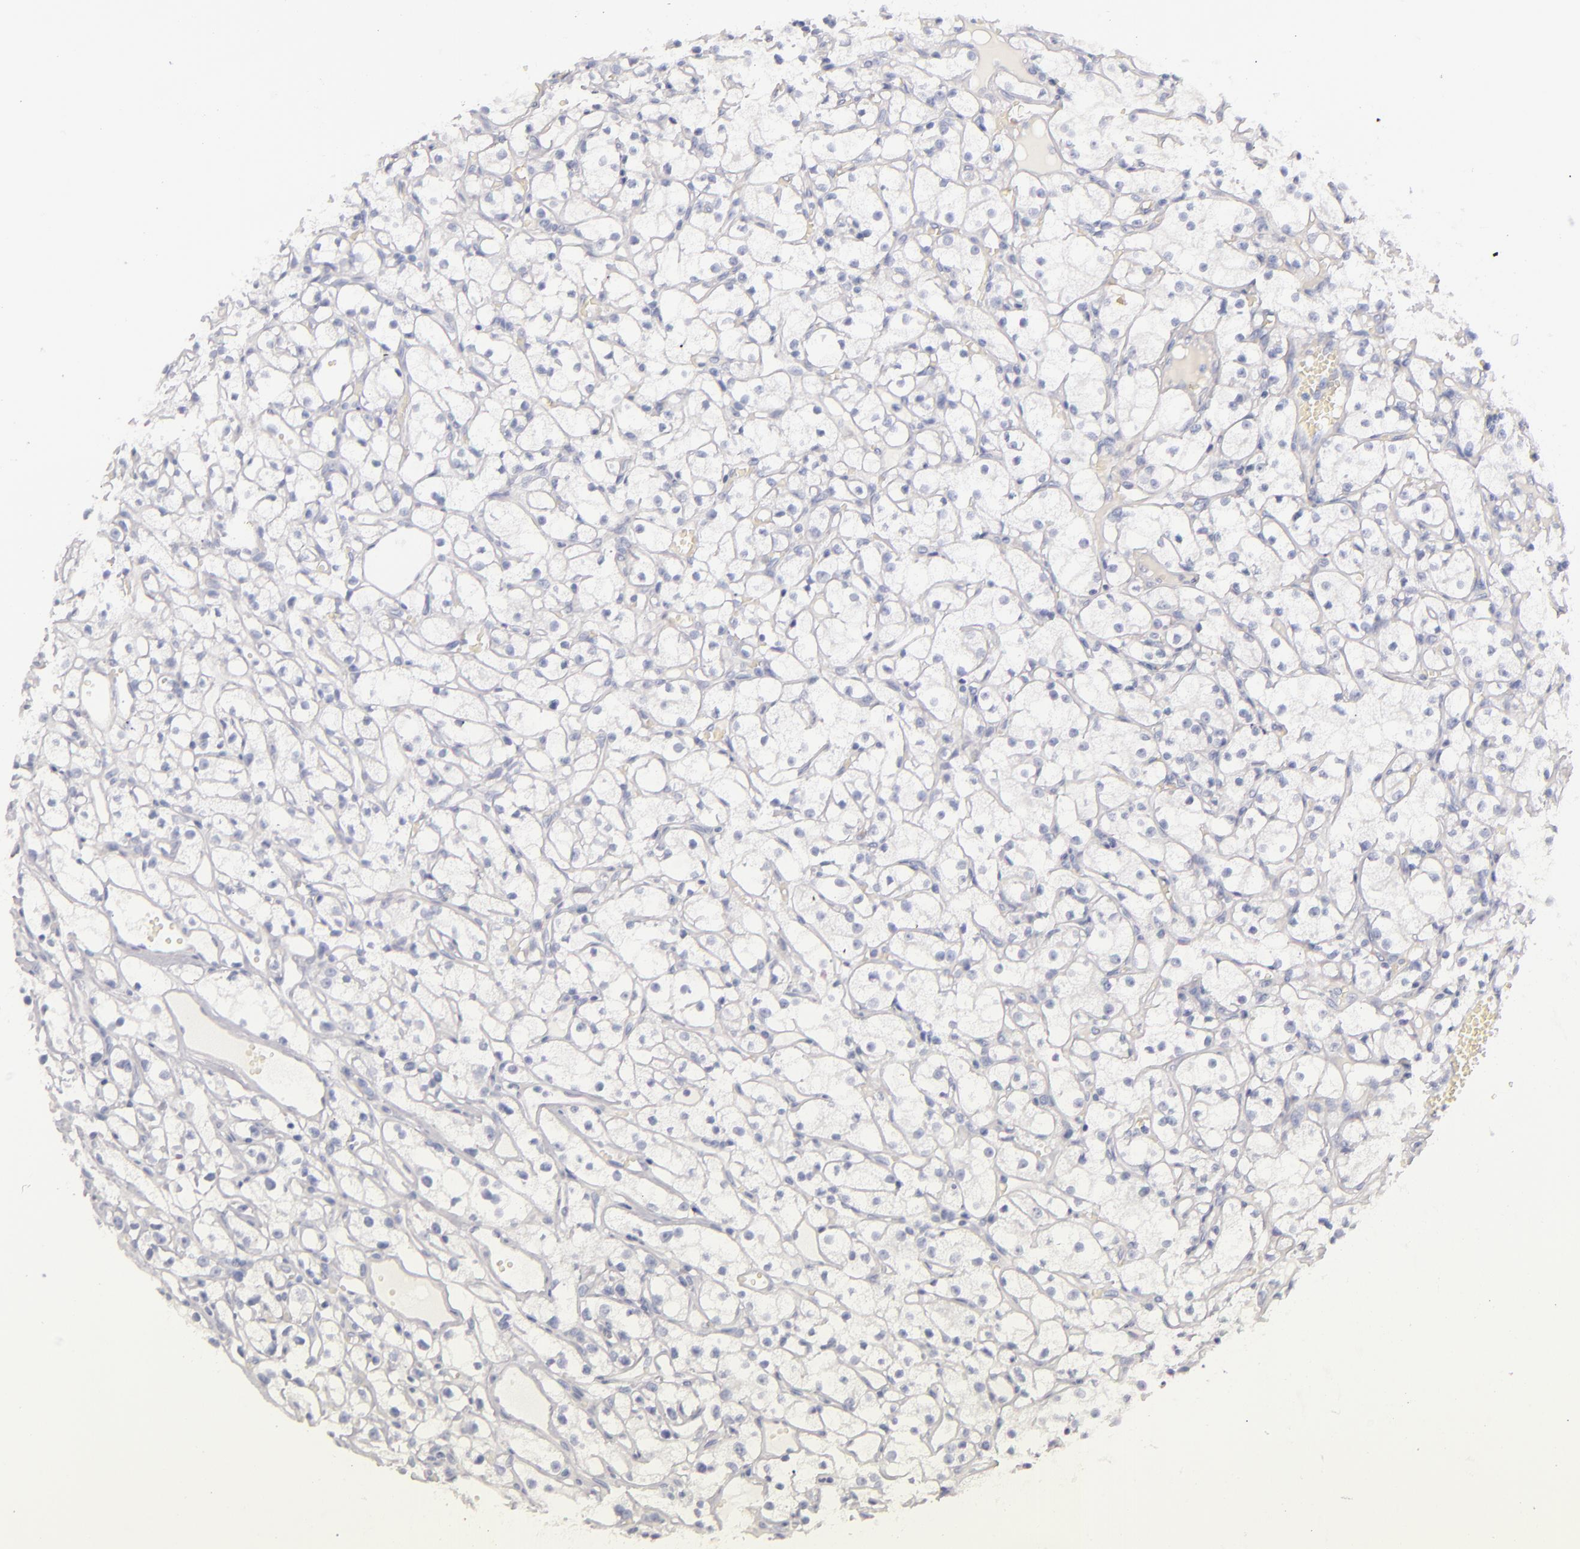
{"staining": {"intensity": "negative", "quantity": "none", "location": "none"}, "tissue": "renal cancer", "cell_type": "Tumor cells", "image_type": "cancer", "snomed": [{"axis": "morphology", "description": "Adenocarcinoma, NOS"}, {"axis": "topography", "description": "Kidney"}], "caption": "DAB (3,3'-diaminobenzidine) immunohistochemical staining of renal cancer (adenocarcinoma) reveals no significant staining in tumor cells. (DAB immunohistochemistry, high magnification).", "gene": "FABP1", "patient": {"sex": "male", "age": 61}}